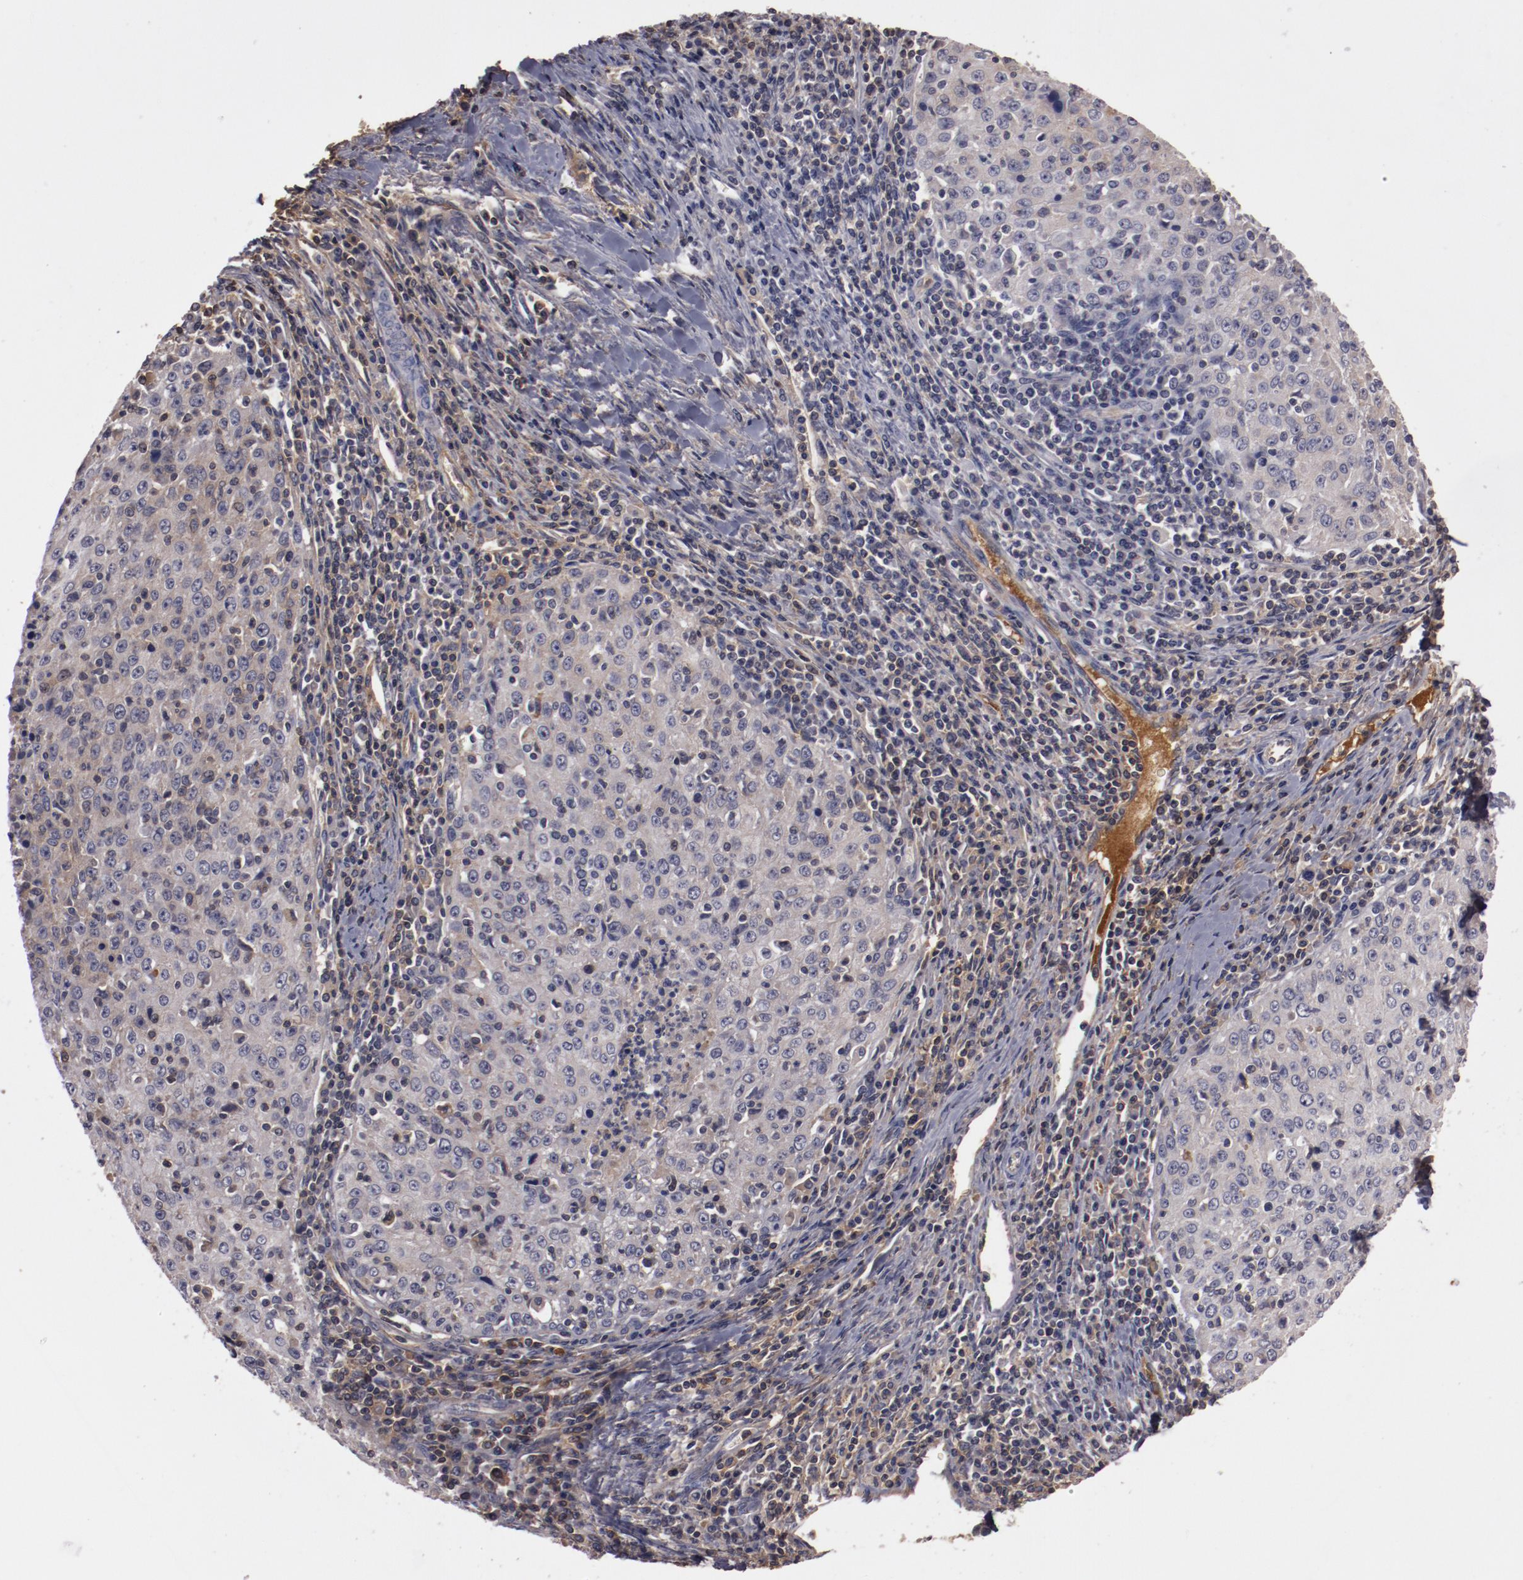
{"staining": {"intensity": "negative", "quantity": "none", "location": "none"}, "tissue": "cervical cancer", "cell_type": "Tumor cells", "image_type": "cancer", "snomed": [{"axis": "morphology", "description": "Squamous cell carcinoma, NOS"}, {"axis": "topography", "description": "Cervix"}], "caption": "Micrograph shows no significant protein positivity in tumor cells of cervical cancer. (DAB (3,3'-diaminobenzidine) IHC, high magnification).", "gene": "MBL2", "patient": {"sex": "female", "age": 27}}